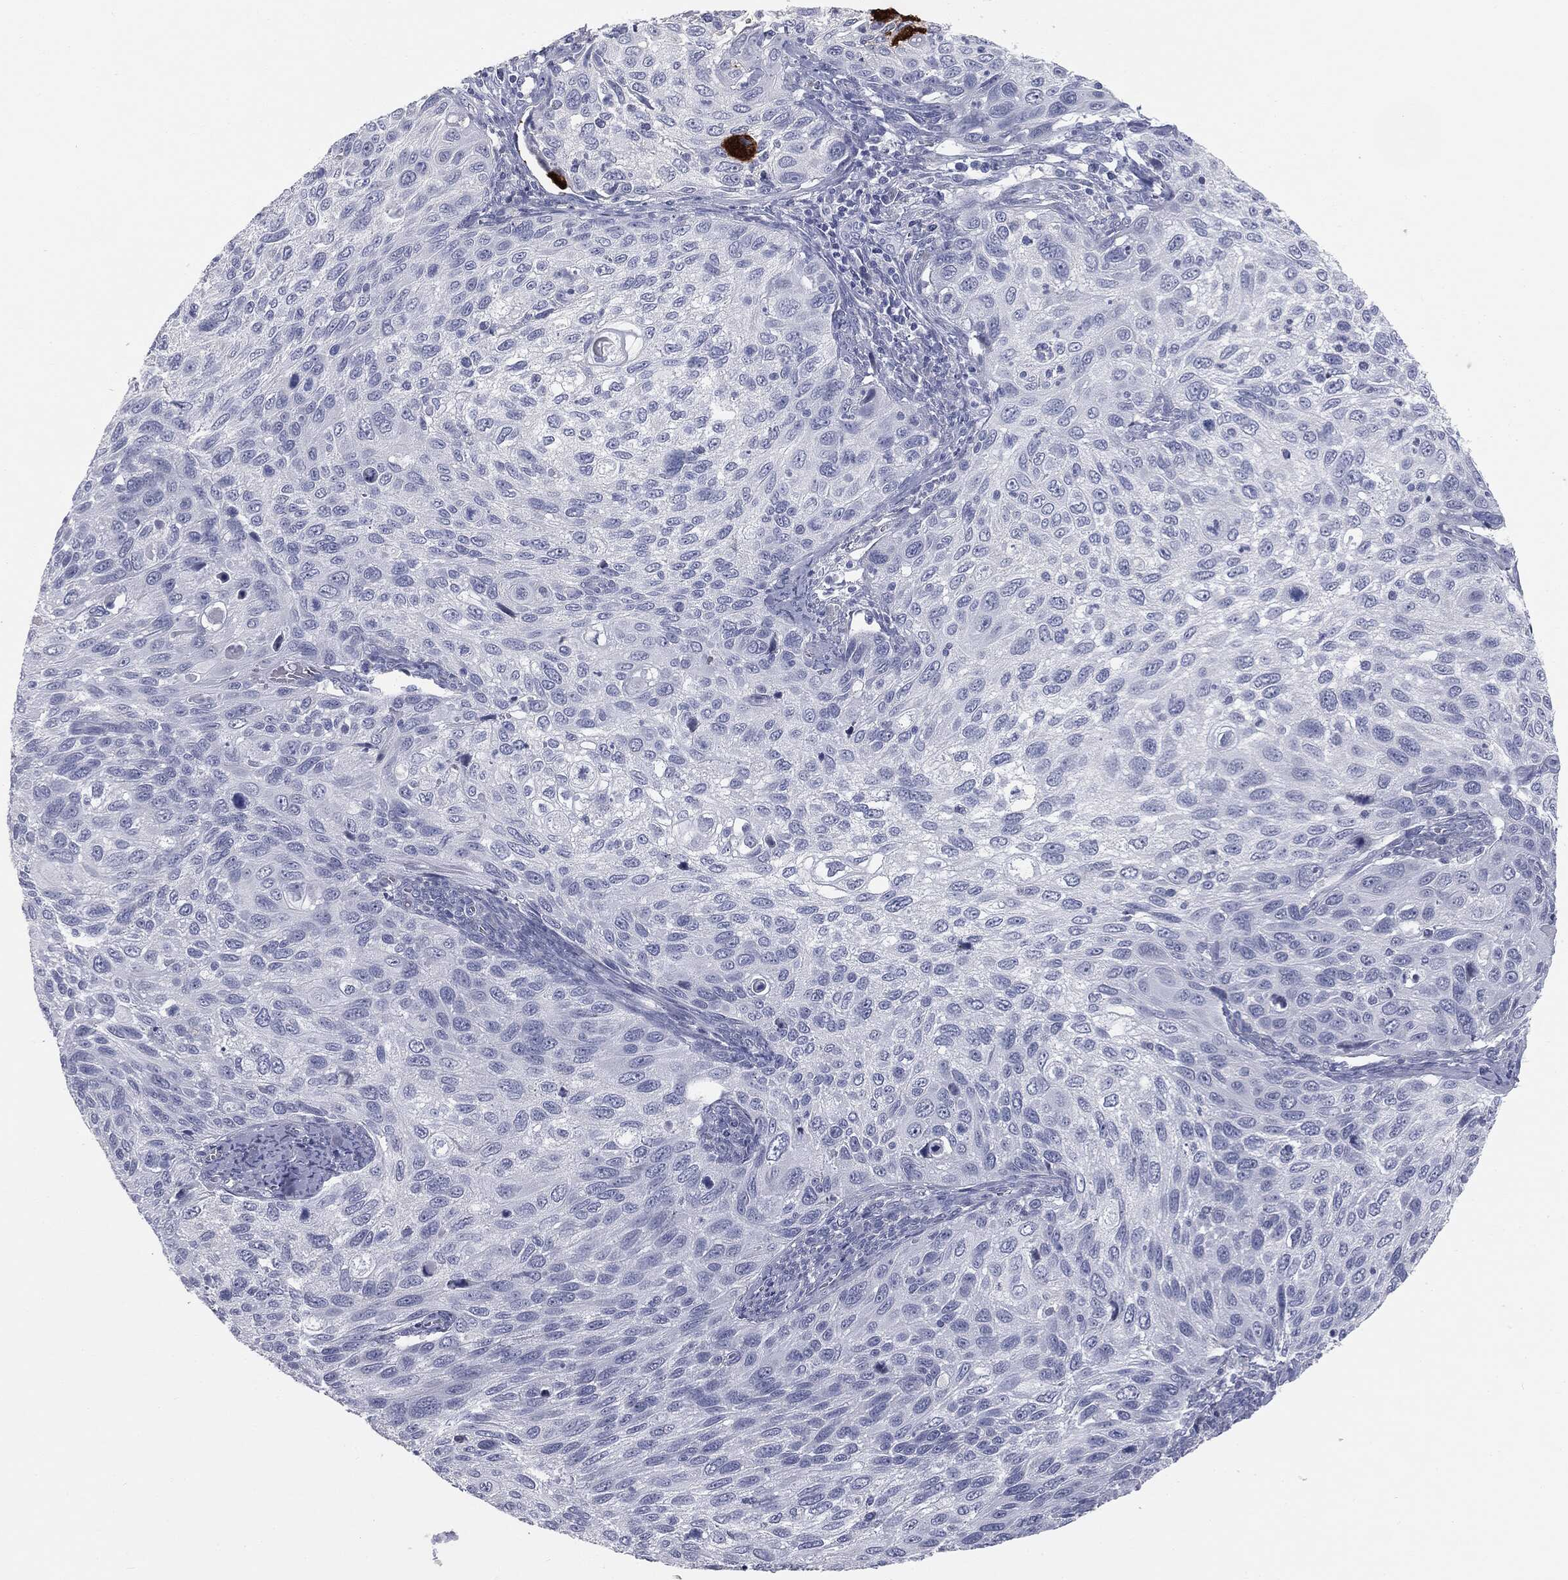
{"staining": {"intensity": "negative", "quantity": "none", "location": "none"}, "tissue": "cervical cancer", "cell_type": "Tumor cells", "image_type": "cancer", "snomed": [{"axis": "morphology", "description": "Squamous cell carcinoma, NOS"}, {"axis": "topography", "description": "Cervix"}], "caption": "Tumor cells show no significant staining in squamous cell carcinoma (cervical).", "gene": "MUC5AC", "patient": {"sex": "female", "age": 70}}